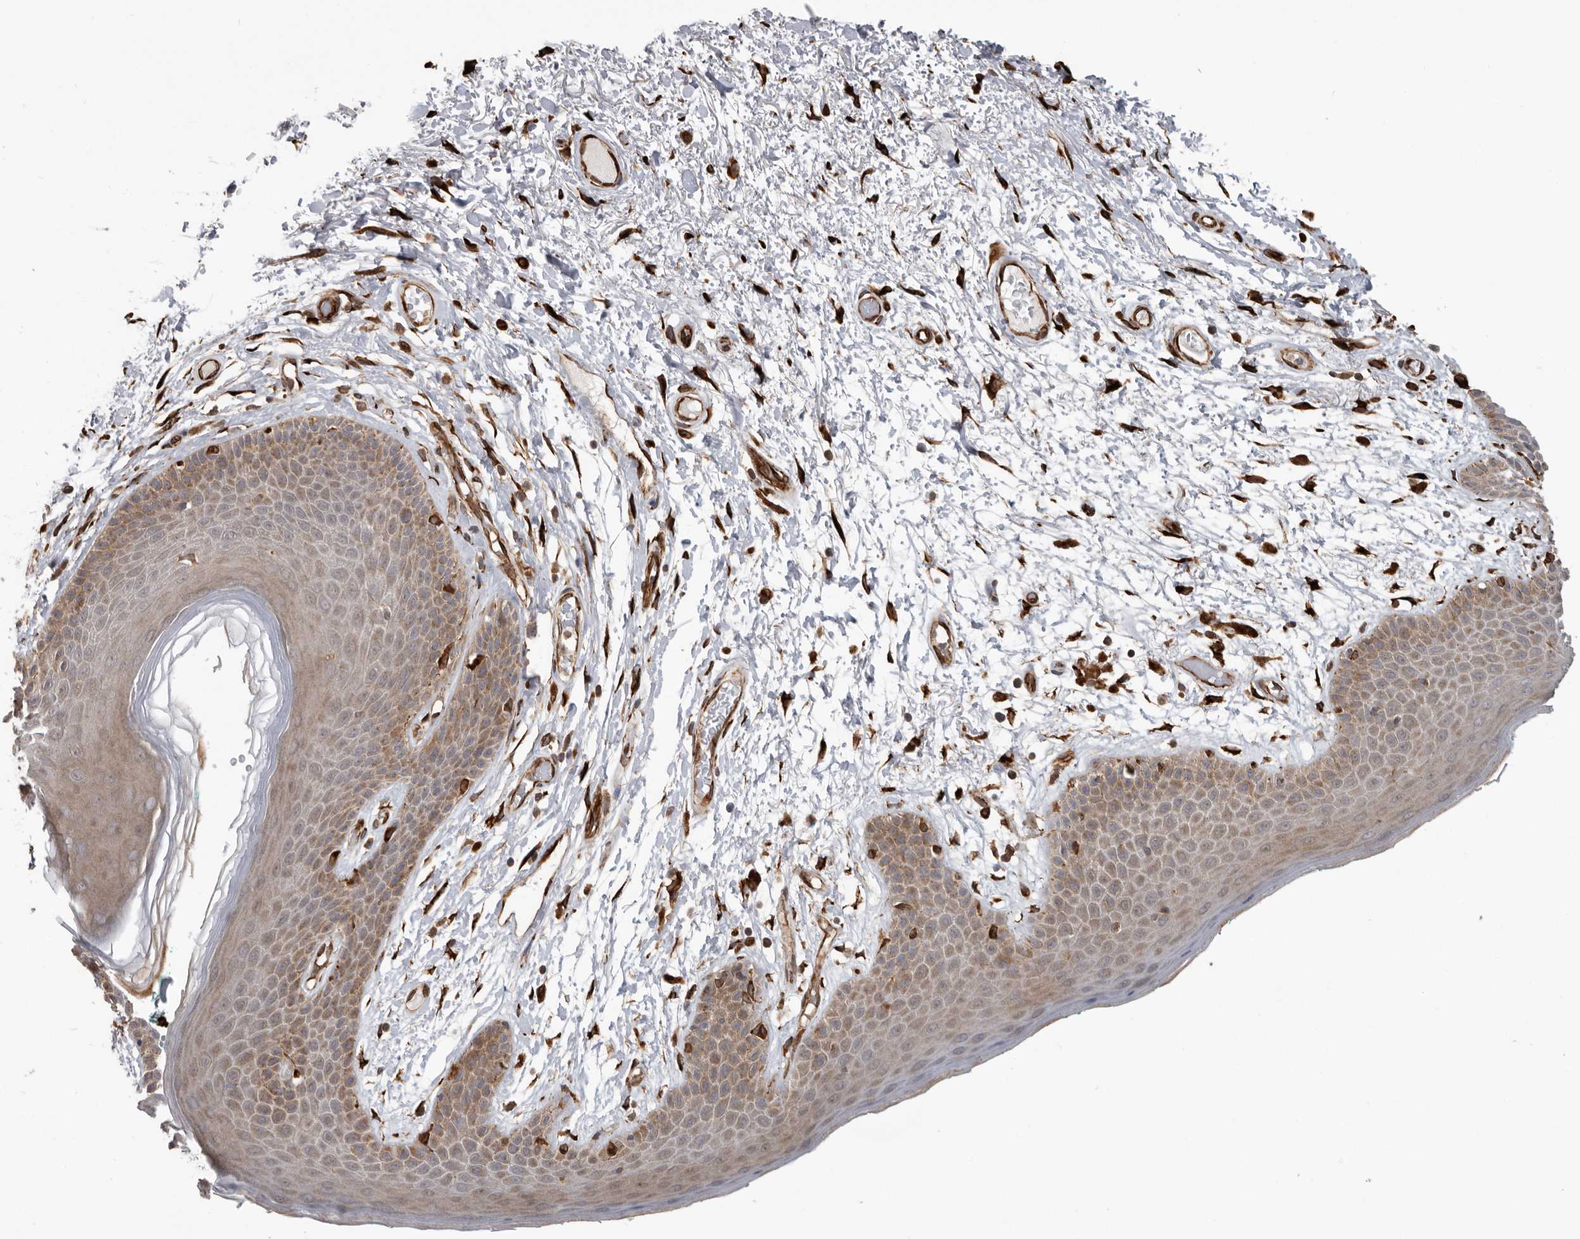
{"staining": {"intensity": "moderate", "quantity": "25%-75%", "location": "cytoplasmic/membranous"}, "tissue": "skin", "cell_type": "Epidermal cells", "image_type": "normal", "snomed": [{"axis": "morphology", "description": "Normal tissue, NOS"}, {"axis": "topography", "description": "Anal"}], "caption": "Immunohistochemistry of unremarkable human skin shows medium levels of moderate cytoplasmic/membranous expression in about 25%-75% of epidermal cells. The protein is shown in brown color, while the nuclei are stained blue.", "gene": "CEP350", "patient": {"sex": "male", "age": 74}}